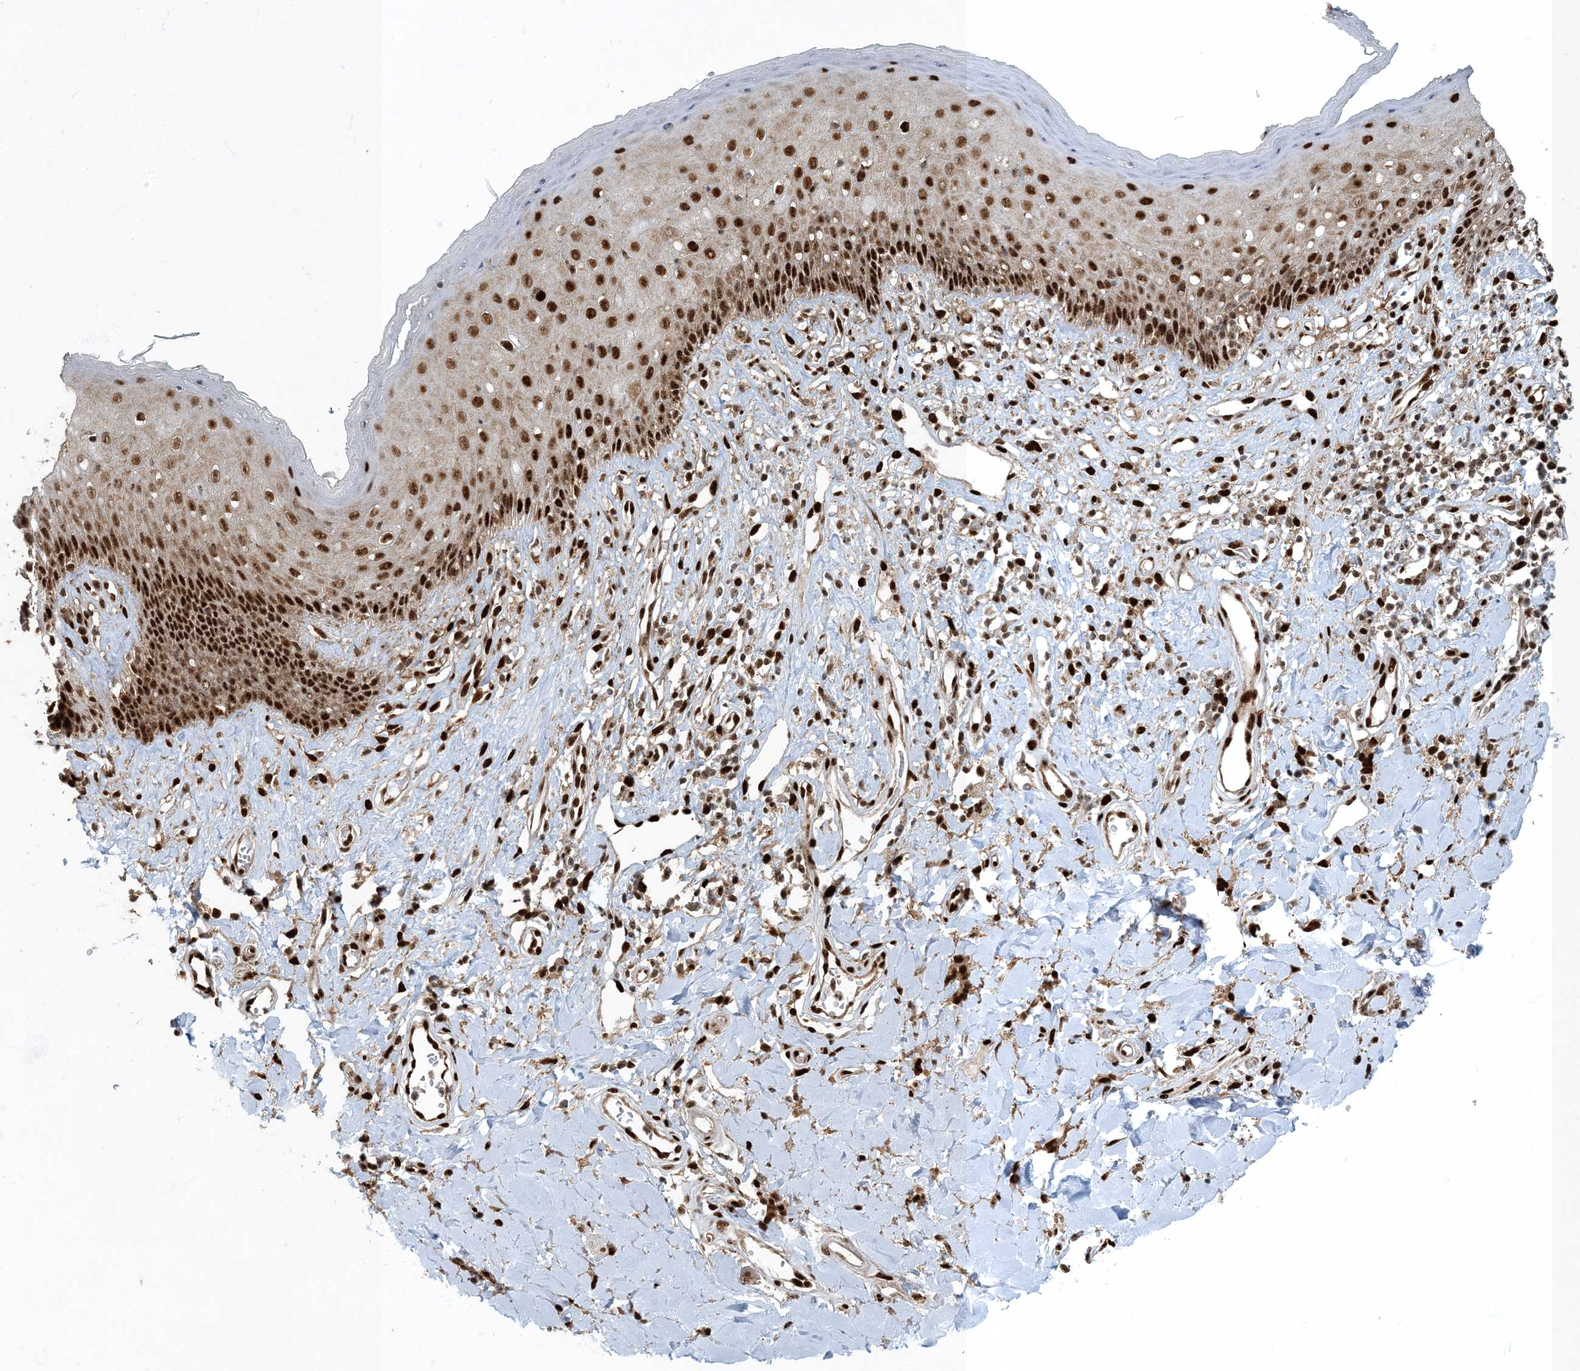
{"staining": {"intensity": "strong", "quantity": ">75%", "location": "nuclear"}, "tissue": "skin", "cell_type": "Epidermal cells", "image_type": "normal", "snomed": [{"axis": "morphology", "description": "Normal tissue, NOS"}, {"axis": "morphology", "description": "Squamous cell carcinoma, NOS"}, {"axis": "topography", "description": "Vulva"}], "caption": "Protein staining of unremarkable skin shows strong nuclear staining in about >75% of epidermal cells. (DAB (3,3'-diaminobenzidine) IHC with brightfield microscopy, high magnification).", "gene": "MBD1", "patient": {"sex": "female", "age": 85}}